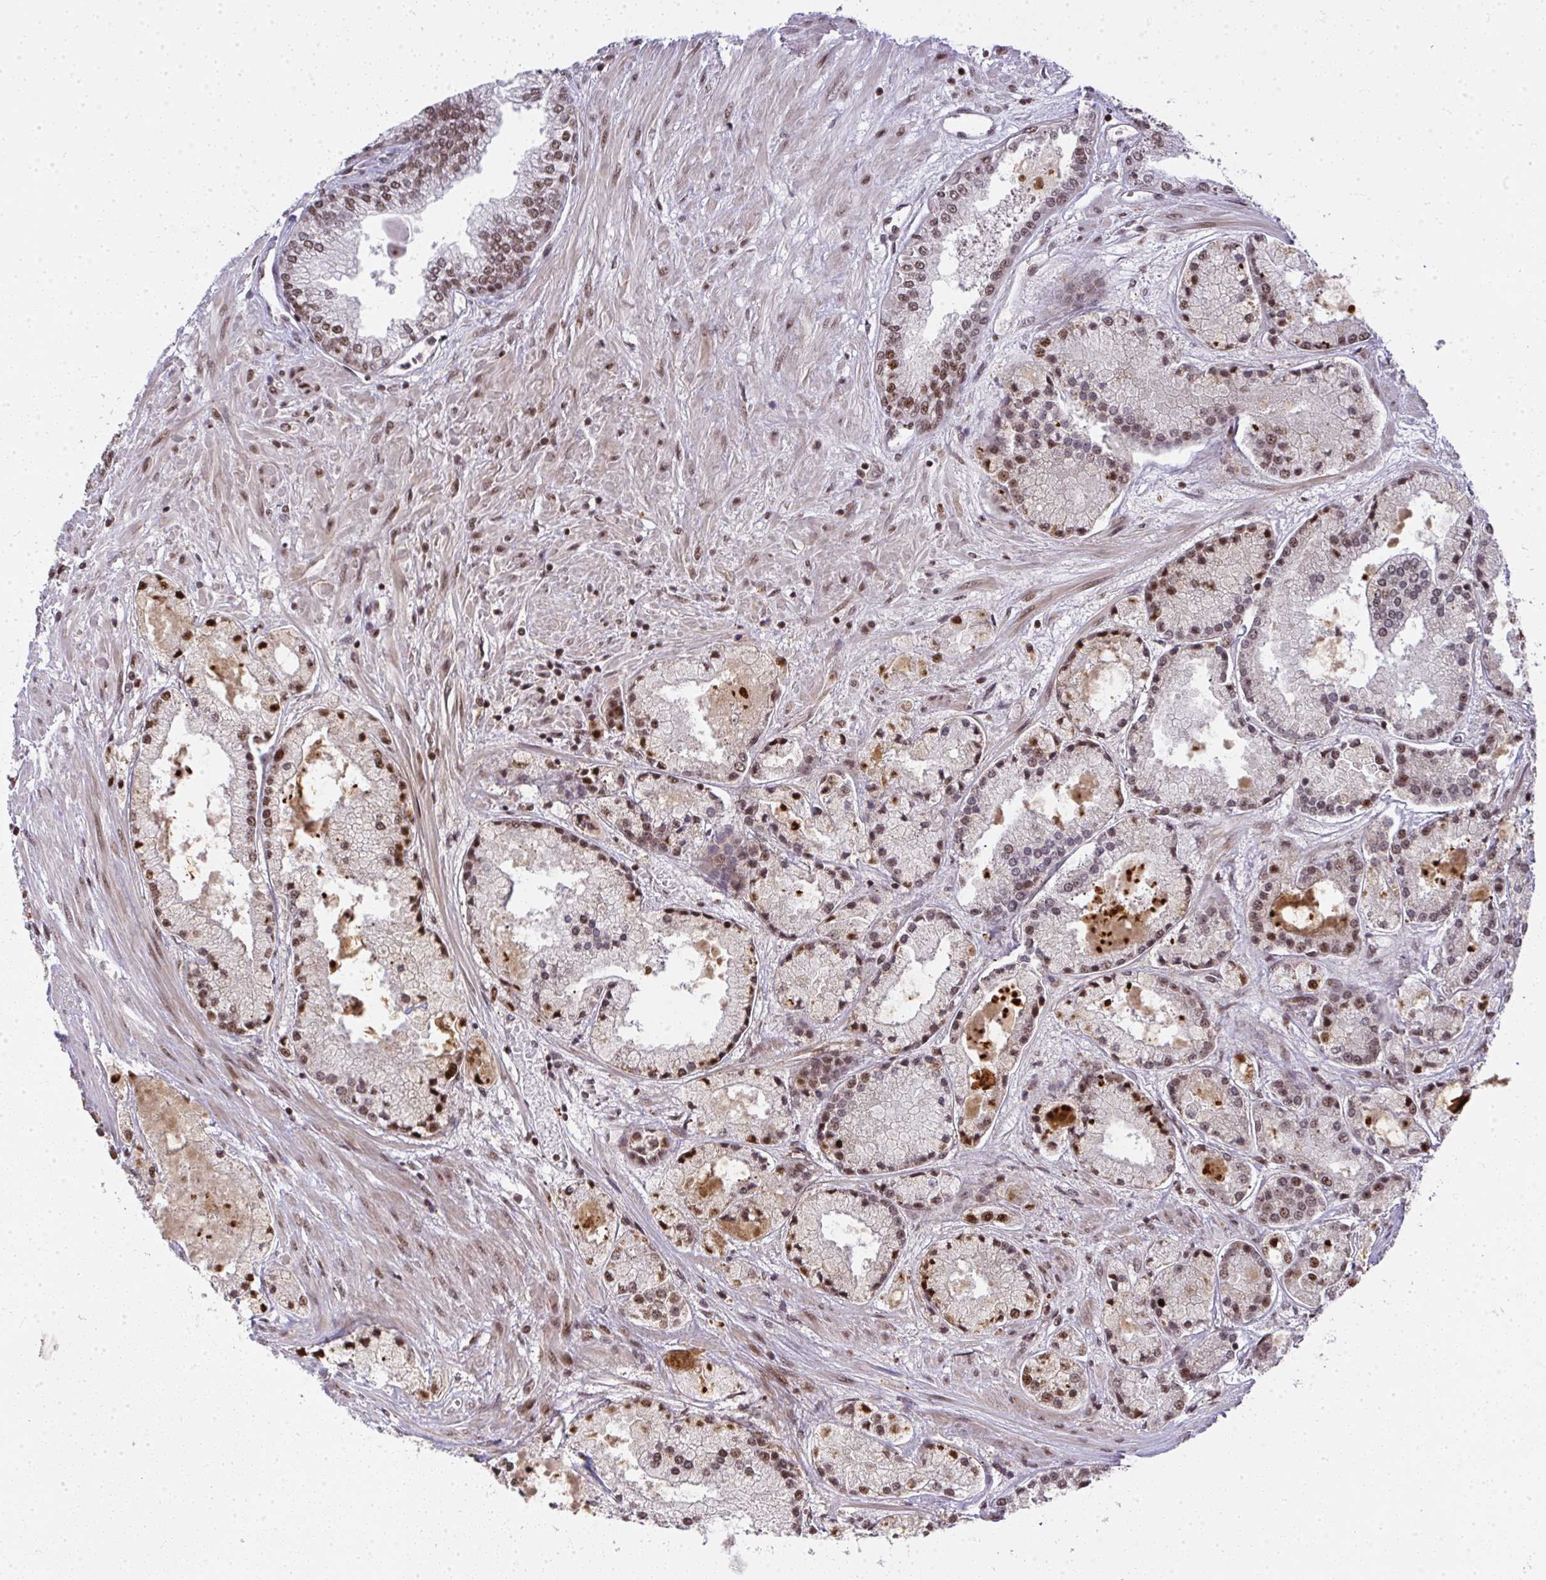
{"staining": {"intensity": "moderate", "quantity": ">75%", "location": "nuclear"}, "tissue": "prostate cancer", "cell_type": "Tumor cells", "image_type": "cancer", "snomed": [{"axis": "morphology", "description": "Adenocarcinoma, High grade"}, {"axis": "topography", "description": "Prostate"}], "caption": "High-magnification brightfield microscopy of prostate cancer stained with DAB (brown) and counterstained with hematoxylin (blue). tumor cells exhibit moderate nuclear staining is identified in approximately>75% of cells. The staining is performed using DAB (3,3'-diaminobenzidine) brown chromogen to label protein expression. The nuclei are counter-stained blue using hematoxylin.", "gene": "U2AF1", "patient": {"sex": "male", "age": 67}}